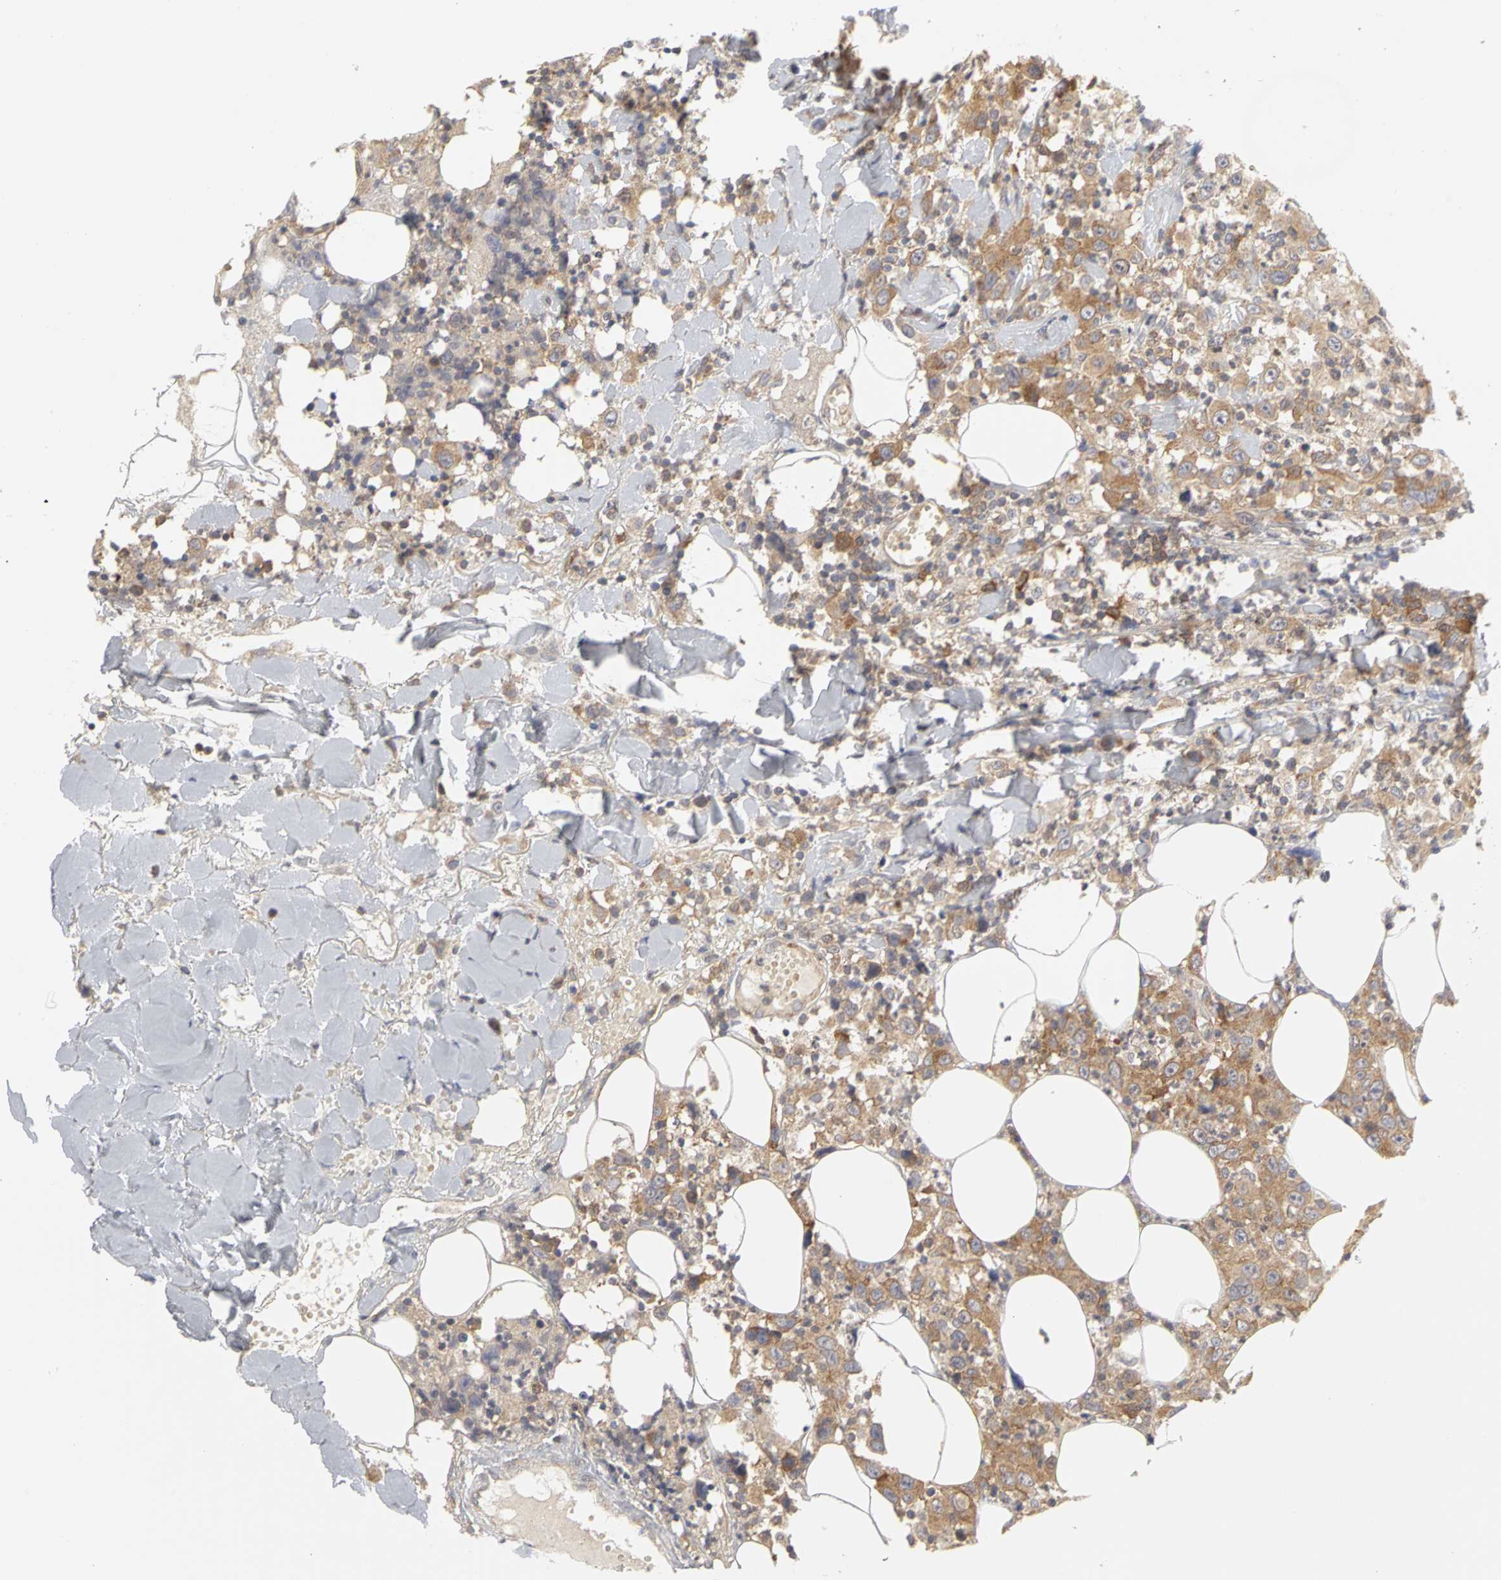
{"staining": {"intensity": "moderate", "quantity": ">75%", "location": "cytoplasmic/membranous"}, "tissue": "thyroid cancer", "cell_type": "Tumor cells", "image_type": "cancer", "snomed": [{"axis": "morphology", "description": "Carcinoma, NOS"}, {"axis": "topography", "description": "Thyroid gland"}], "caption": "An image of human thyroid carcinoma stained for a protein shows moderate cytoplasmic/membranous brown staining in tumor cells. Nuclei are stained in blue.", "gene": "IRAK1", "patient": {"sex": "female", "age": 77}}